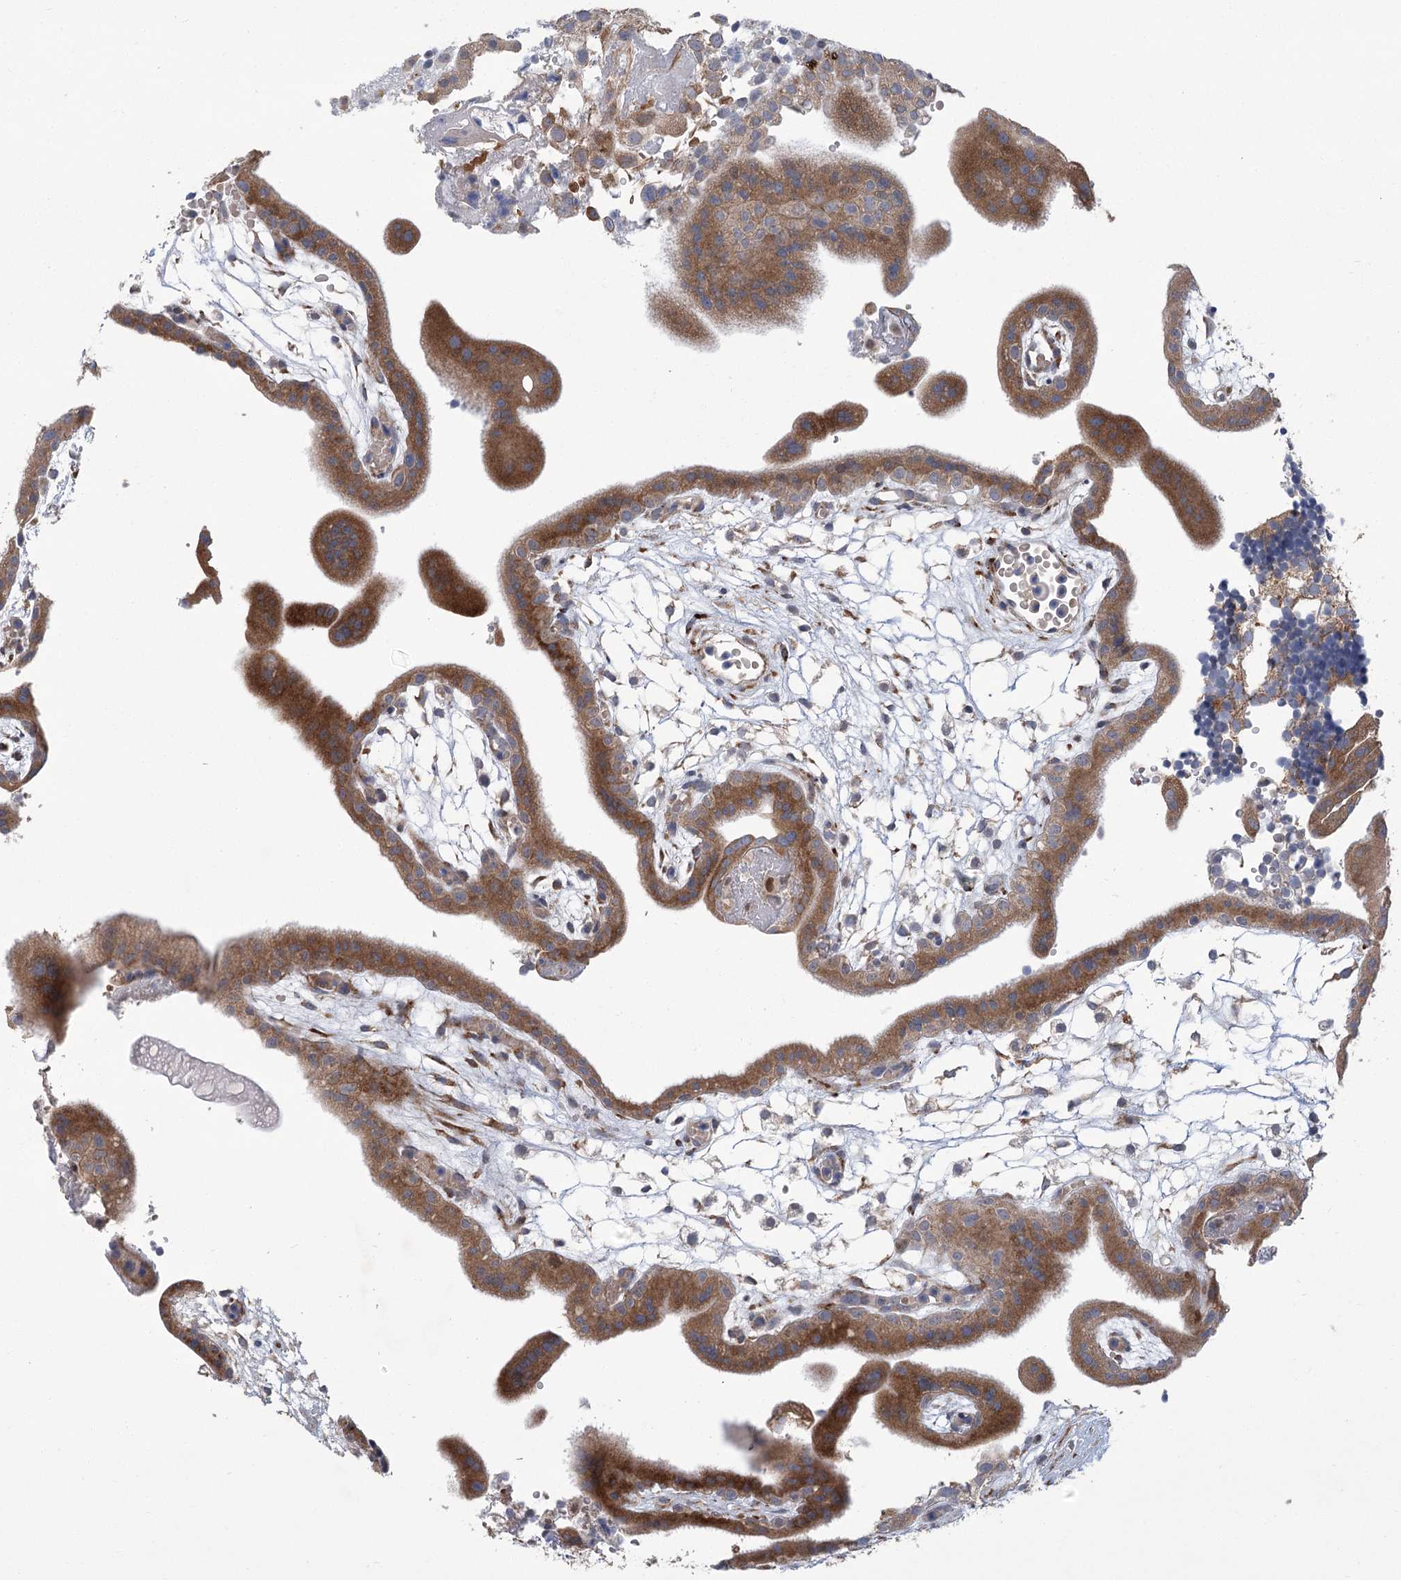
{"staining": {"intensity": "strong", "quantity": "25%-75%", "location": "cytoplasmic/membranous"}, "tissue": "placenta", "cell_type": "Trophoblastic cells", "image_type": "normal", "snomed": [{"axis": "morphology", "description": "Normal tissue, NOS"}, {"axis": "topography", "description": "Placenta"}], "caption": "Strong cytoplasmic/membranous positivity is seen in about 25%-75% of trophoblastic cells in normal placenta.", "gene": "GCNT4", "patient": {"sex": "female", "age": 18}}